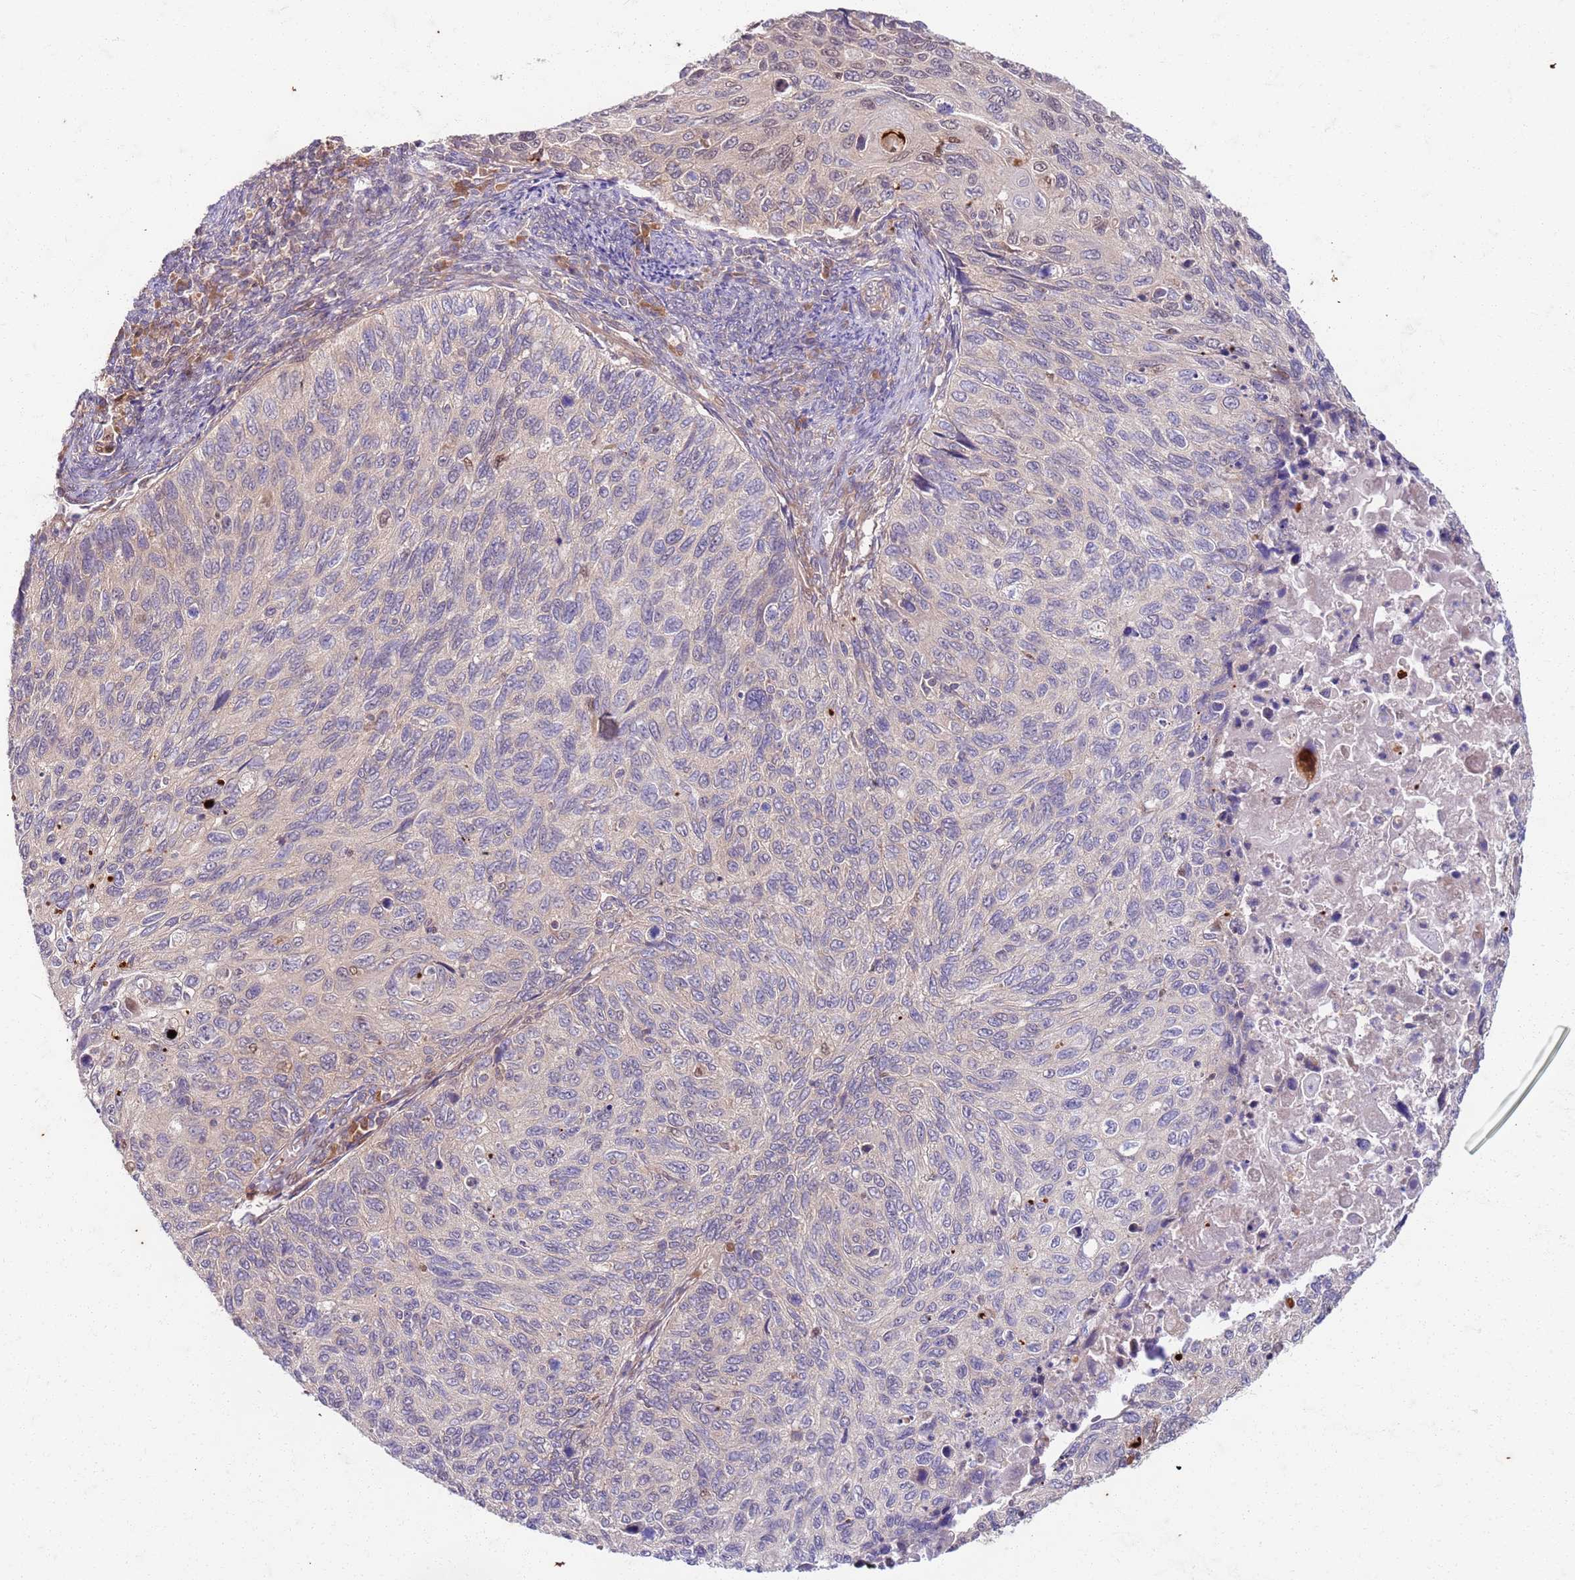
{"staining": {"intensity": "negative", "quantity": "none", "location": "none"}, "tissue": "cervical cancer", "cell_type": "Tumor cells", "image_type": "cancer", "snomed": [{"axis": "morphology", "description": "Squamous cell carcinoma, NOS"}, {"axis": "topography", "description": "Cervix"}], "caption": "Immunohistochemistry (IHC) of human cervical squamous cell carcinoma shows no staining in tumor cells.", "gene": "OSBP", "patient": {"sex": "female", "age": 70}}